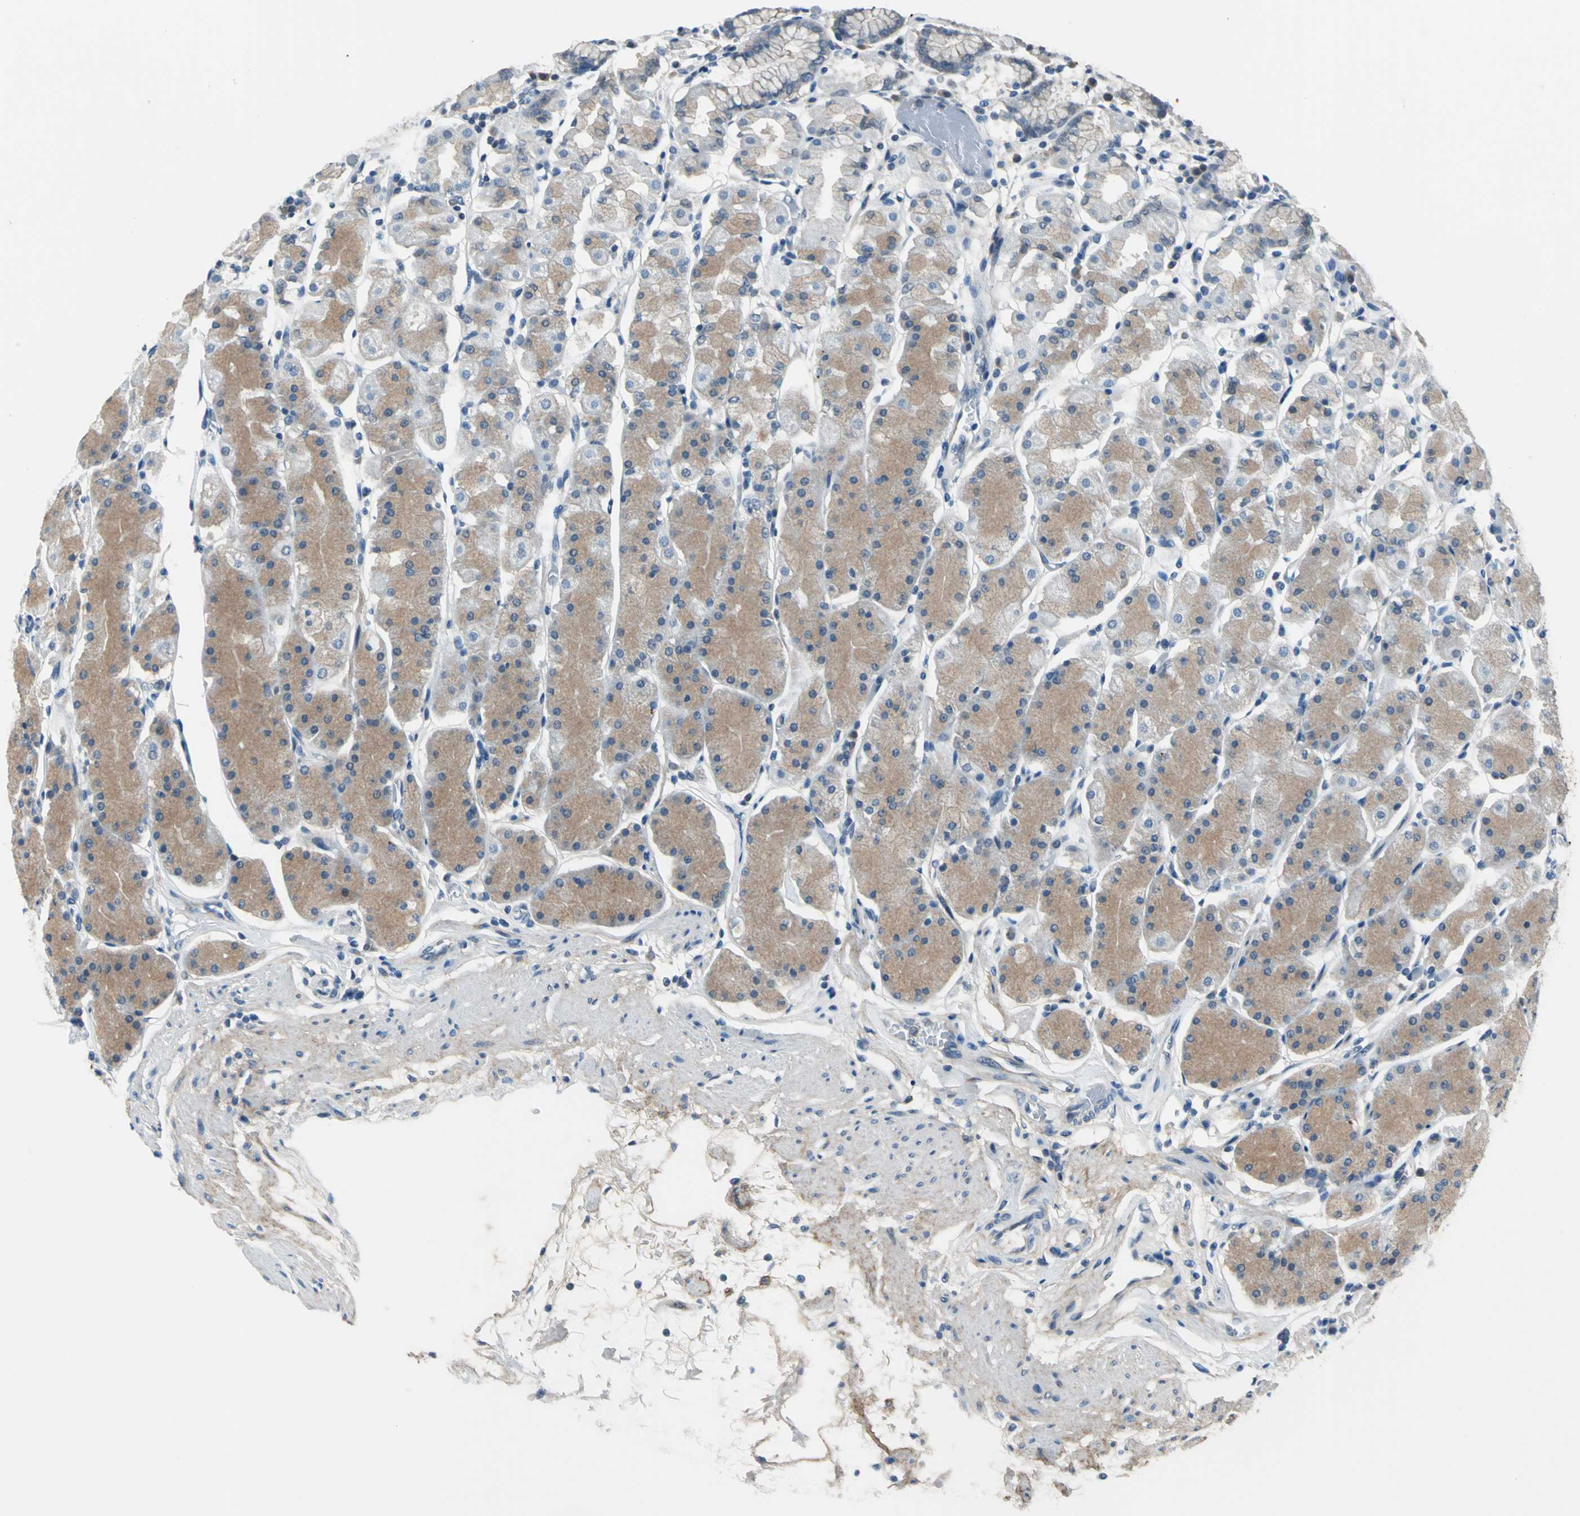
{"staining": {"intensity": "moderate", "quantity": "25%-75%", "location": "cytoplasmic/membranous"}, "tissue": "stomach", "cell_type": "Glandular cells", "image_type": "normal", "snomed": [{"axis": "morphology", "description": "Normal tissue, NOS"}, {"axis": "topography", "description": "Stomach, upper"}, {"axis": "topography", "description": "Stomach"}], "caption": "Immunohistochemistry (IHC) (DAB) staining of unremarkable human stomach demonstrates moderate cytoplasmic/membranous protein positivity in approximately 25%-75% of glandular cells. The staining was performed using DAB, with brown indicating positive protein expression. Nuclei are stained blue with hematoxylin.", "gene": "ZNF415", "patient": {"sex": "male", "age": 76}}